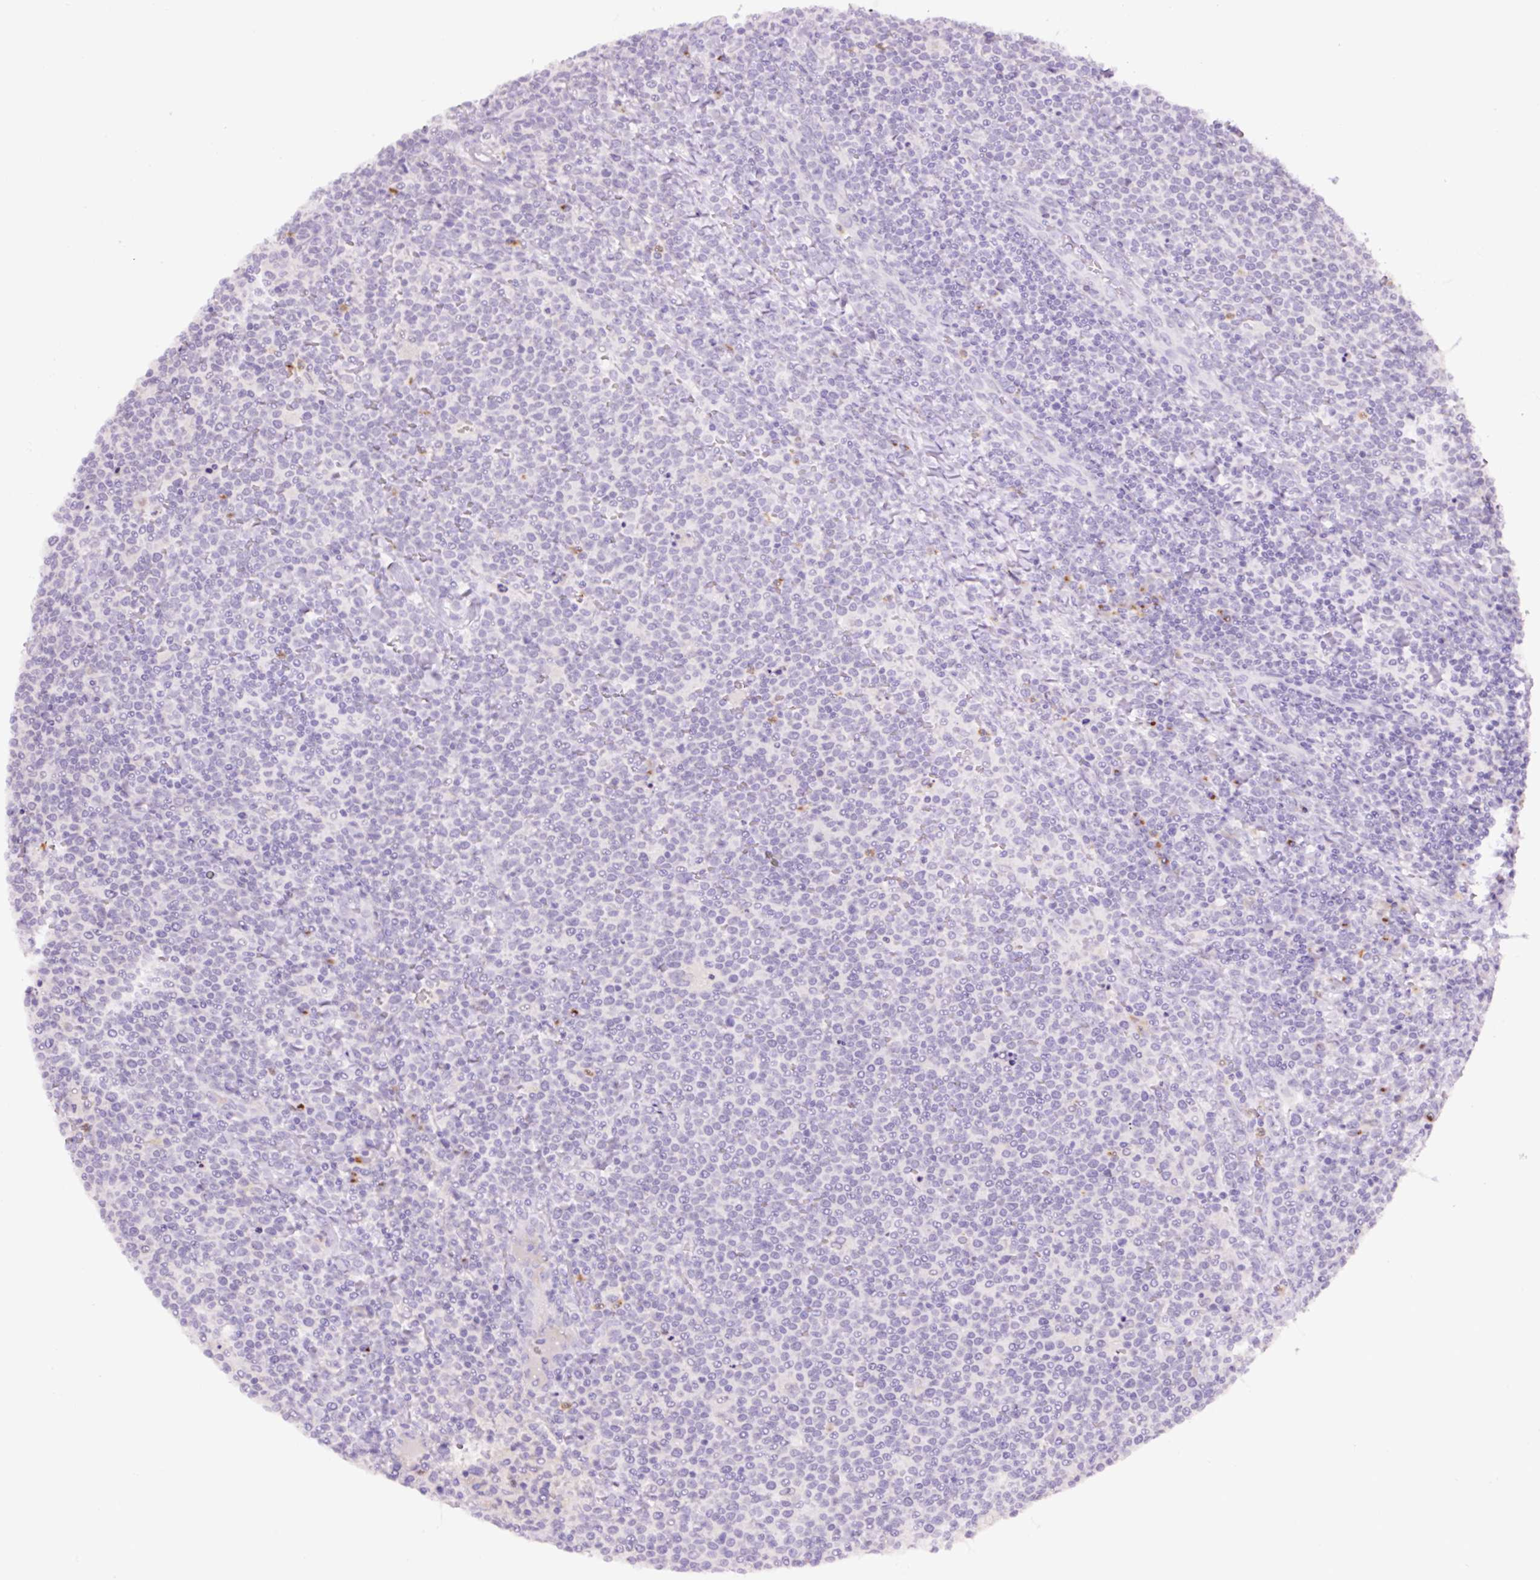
{"staining": {"intensity": "negative", "quantity": "none", "location": "none"}, "tissue": "lymphoma", "cell_type": "Tumor cells", "image_type": "cancer", "snomed": [{"axis": "morphology", "description": "Malignant lymphoma, non-Hodgkin's type, High grade"}, {"axis": "topography", "description": "Lymph node"}], "caption": "DAB (3,3'-diaminobenzidine) immunohistochemical staining of lymphoma reveals no significant positivity in tumor cells. The staining was performed using DAB (3,3'-diaminobenzidine) to visualize the protein expression in brown, while the nuclei were stained in blue with hematoxylin (Magnification: 20x).", "gene": "MFSD3", "patient": {"sex": "male", "age": 61}}